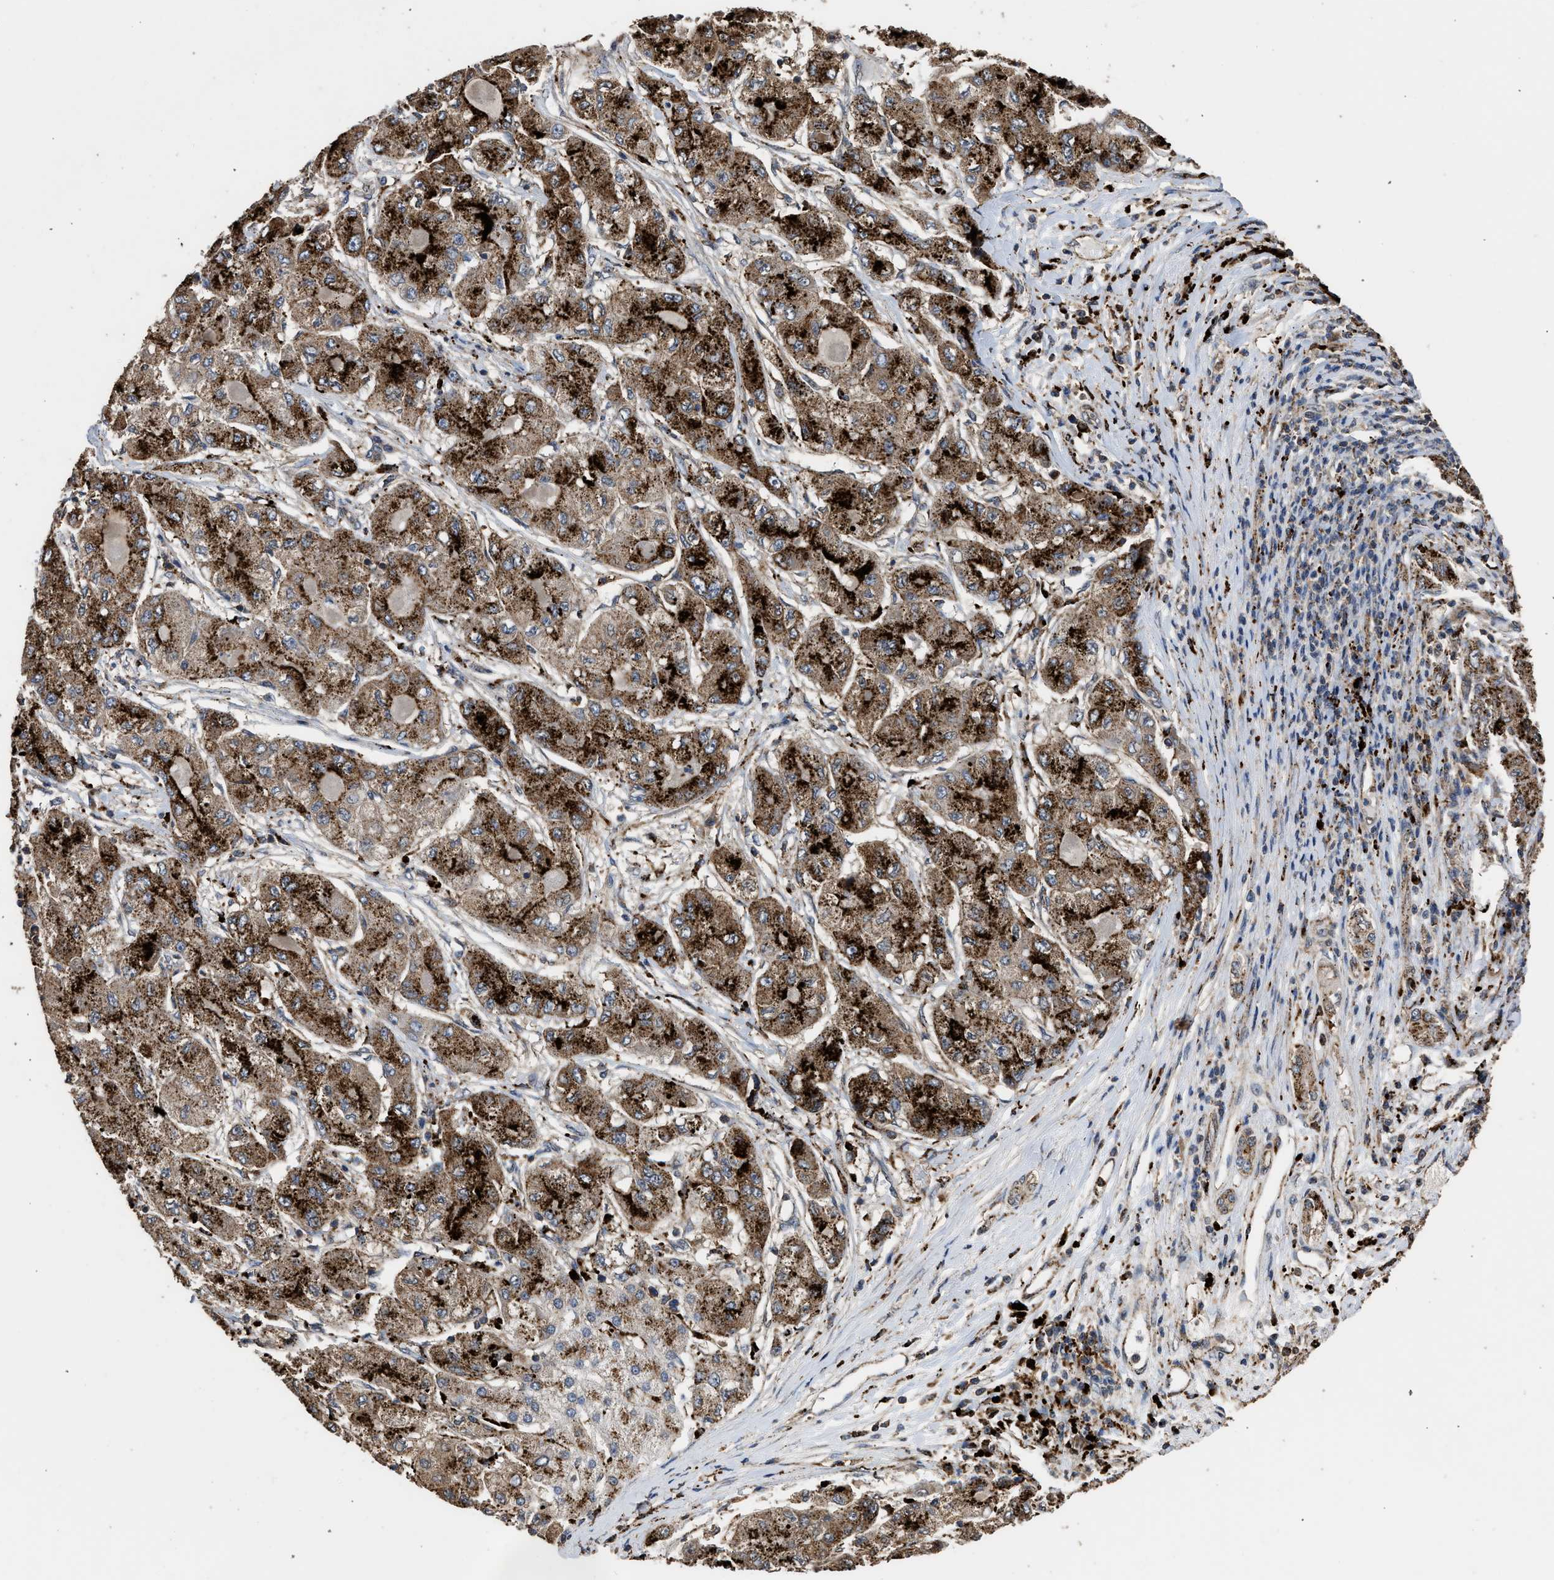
{"staining": {"intensity": "strong", "quantity": ">75%", "location": "cytoplasmic/membranous"}, "tissue": "liver cancer", "cell_type": "Tumor cells", "image_type": "cancer", "snomed": [{"axis": "morphology", "description": "Carcinoma, Hepatocellular, NOS"}, {"axis": "topography", "description": "Liver"}], "caption": "Immunohistochemistry image of liver hepatocellular carcinoma stained for a protein (brown), which displays high levels of strong cytoplasmic/membranous positivity in about >75% of tumor cells.", "gene": "CTSV", "patient": {"sex": "male", "age": 80}}